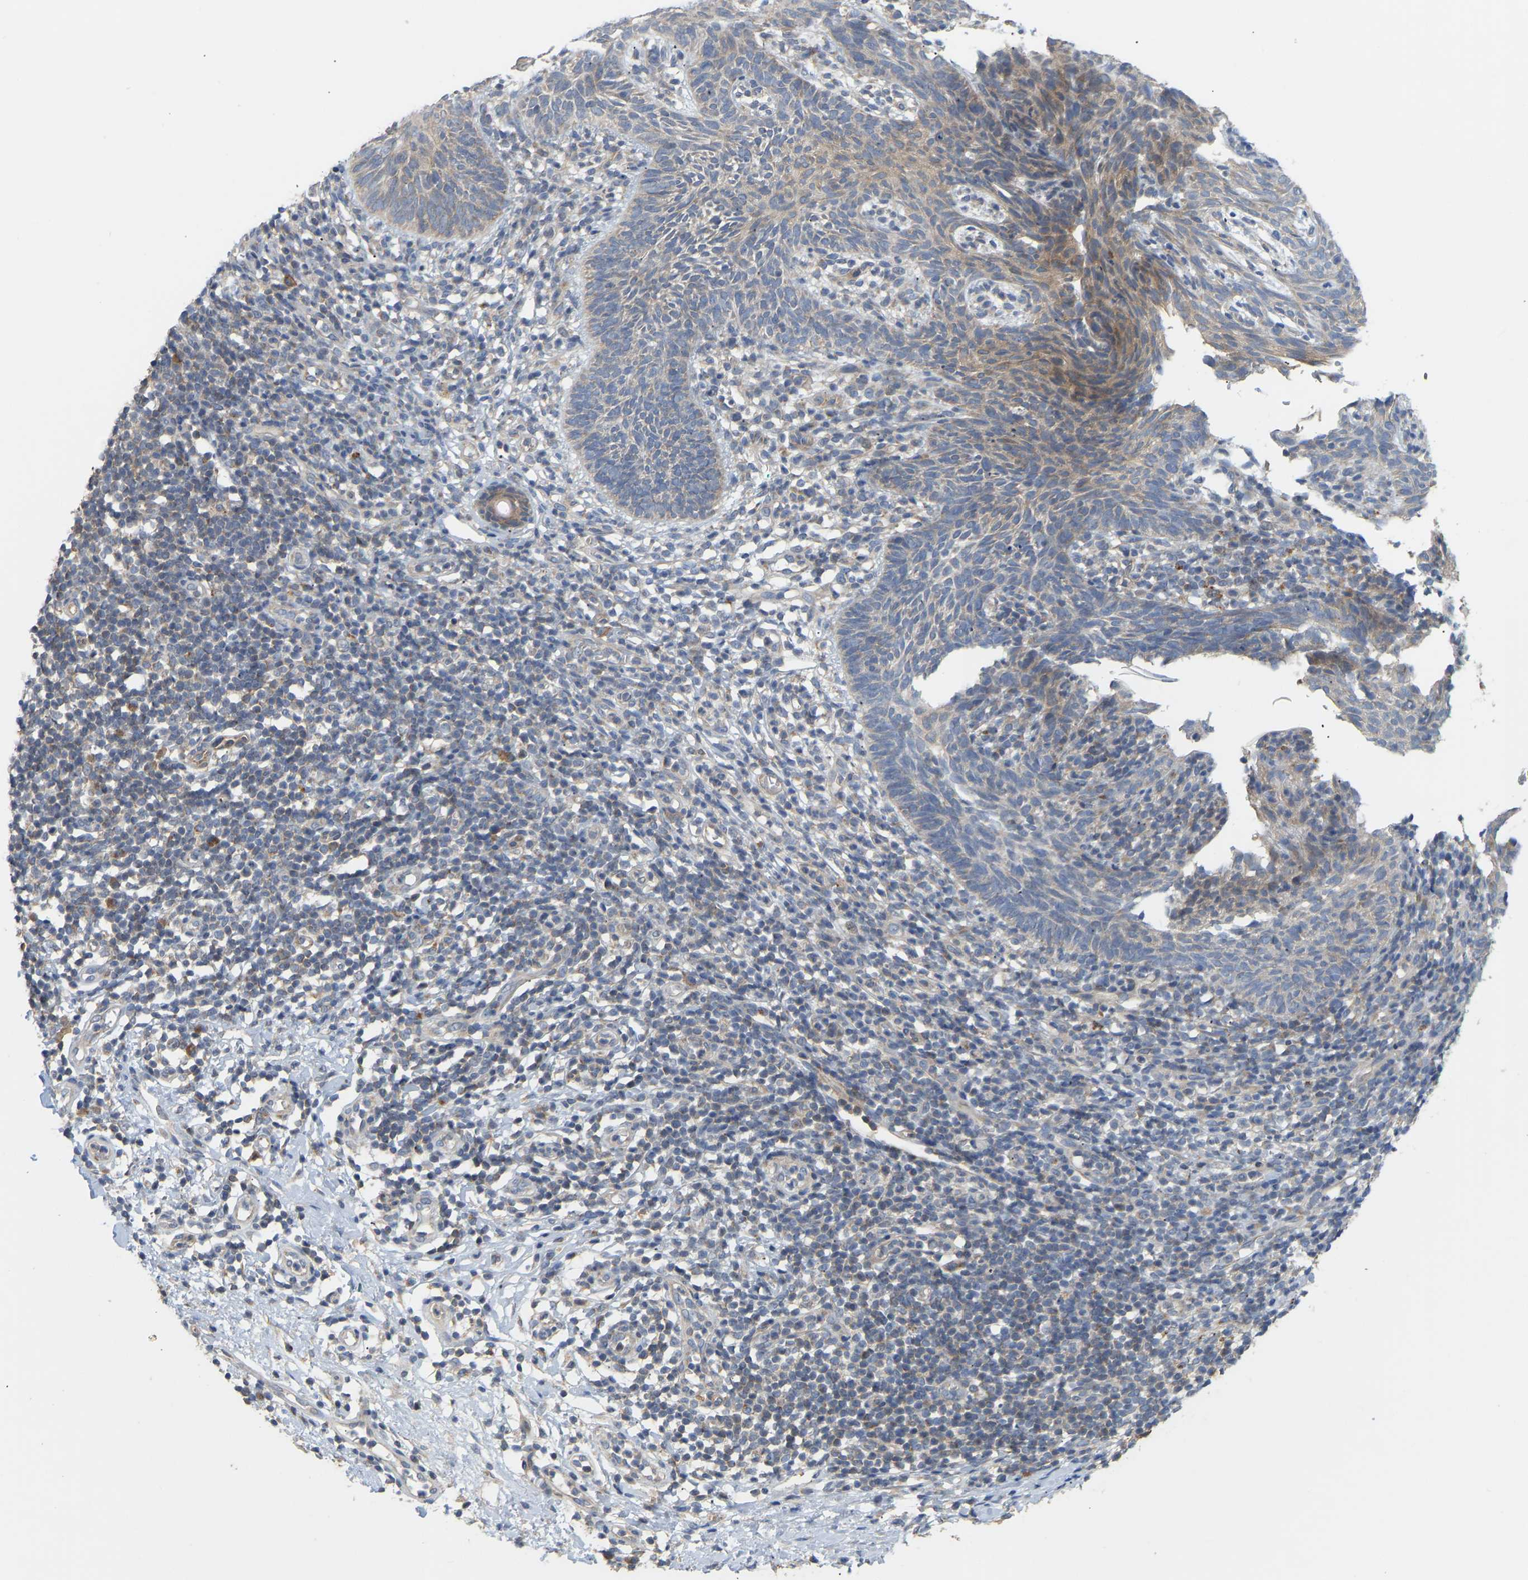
{"staining": {"intensity": "weak", "quantity": "<25%", "location": "cytoplasmic/membranous"}, "tissue": "skin cancer", "cell_type": "Tumor cells", "image_type": "cancer", "snomed": [{"axis": "morphology", "description": "Basal cell carcinoma"}, {"axis": "topography", "description": "Skin"}], "caption": "Basal cell carcinoma (skin) stained for a protein using immunohistochemistry (IHC) reveals no staining tumor cells.", "gene": "HACD2", "patient": {"sex": "male", "age": 60}}